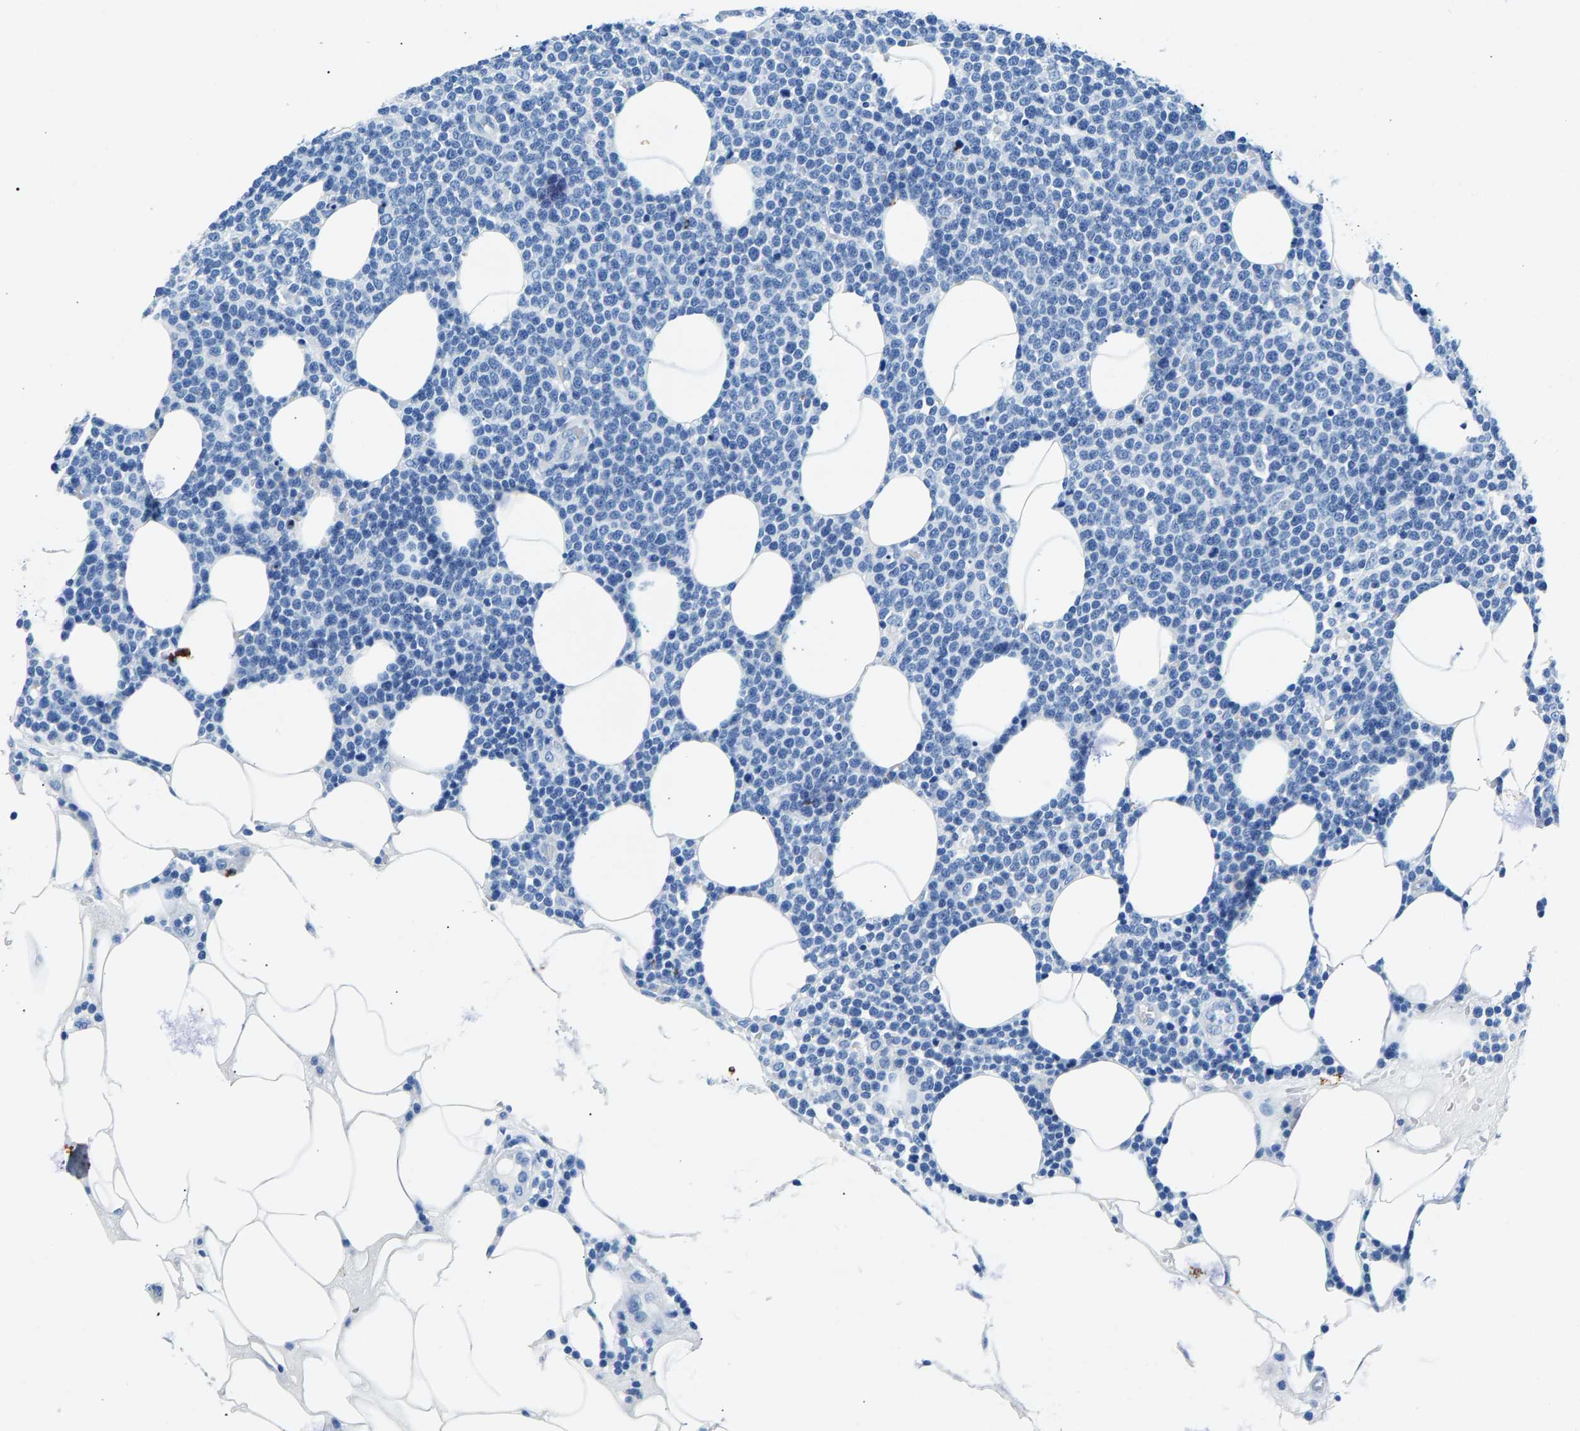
{"staining": {"intensity": "negative", "quantity": "none", "location": "none"}, "tissue": "lymphoma", "cell_type": "Tumor cells", "image_type": "cancer", "snomed": [{"axis": "morphology", "description": "Malignant lymphoma, non-Hodgkin's type, High grade"}, {"axis": "topography", "description": "Lymph node"}], "caption": "Tumor cells show no significant protein positivity in lymphoma.", "gene": "CPS1", "patient": {"sex": "male", "age": 61}}